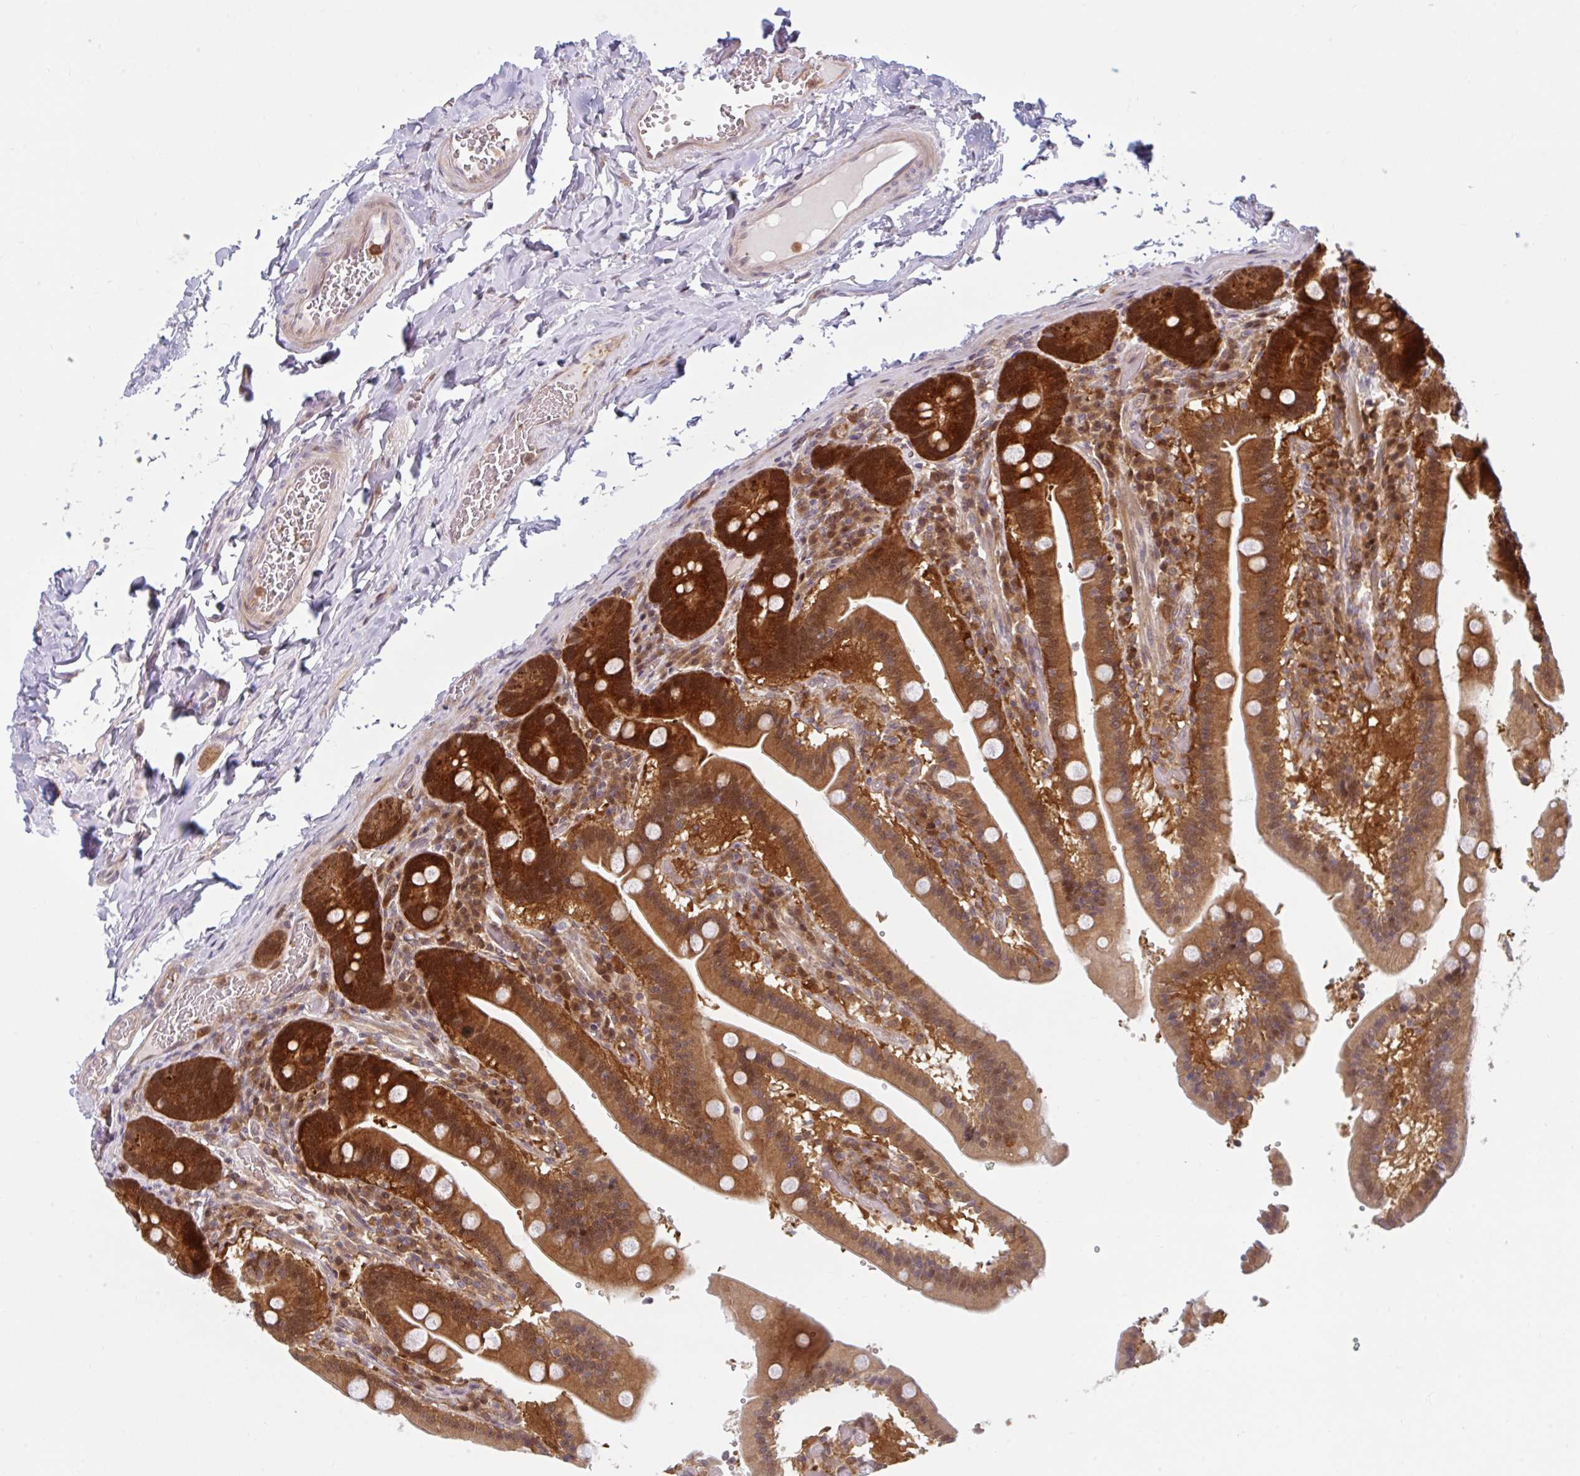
{"staining": {"intensity": "strong", "quantity": ">75%", "location": "cytoplasmic/membranous"}, "tissue": "duodenum", "cell_type": "Glandular cells", "image_type": "normal", "snomed": [{"axis": "morphology", "description": "Normal tissue, NOS"}, {"axis": "topography", "description": "Duodenum"}], "caption": "Immunohistochemistry (IHC) image of unremarkable duodenum: duodenum stained using immunohistochemistry displays high levels of strong protein expression localized specifically in the cytoplasmic/membranous of glandular cells, appearing as a cytoplasmic/membranous brown color.", "gene": "HMBS", "patient": {"sex": "female", "age": 62}}